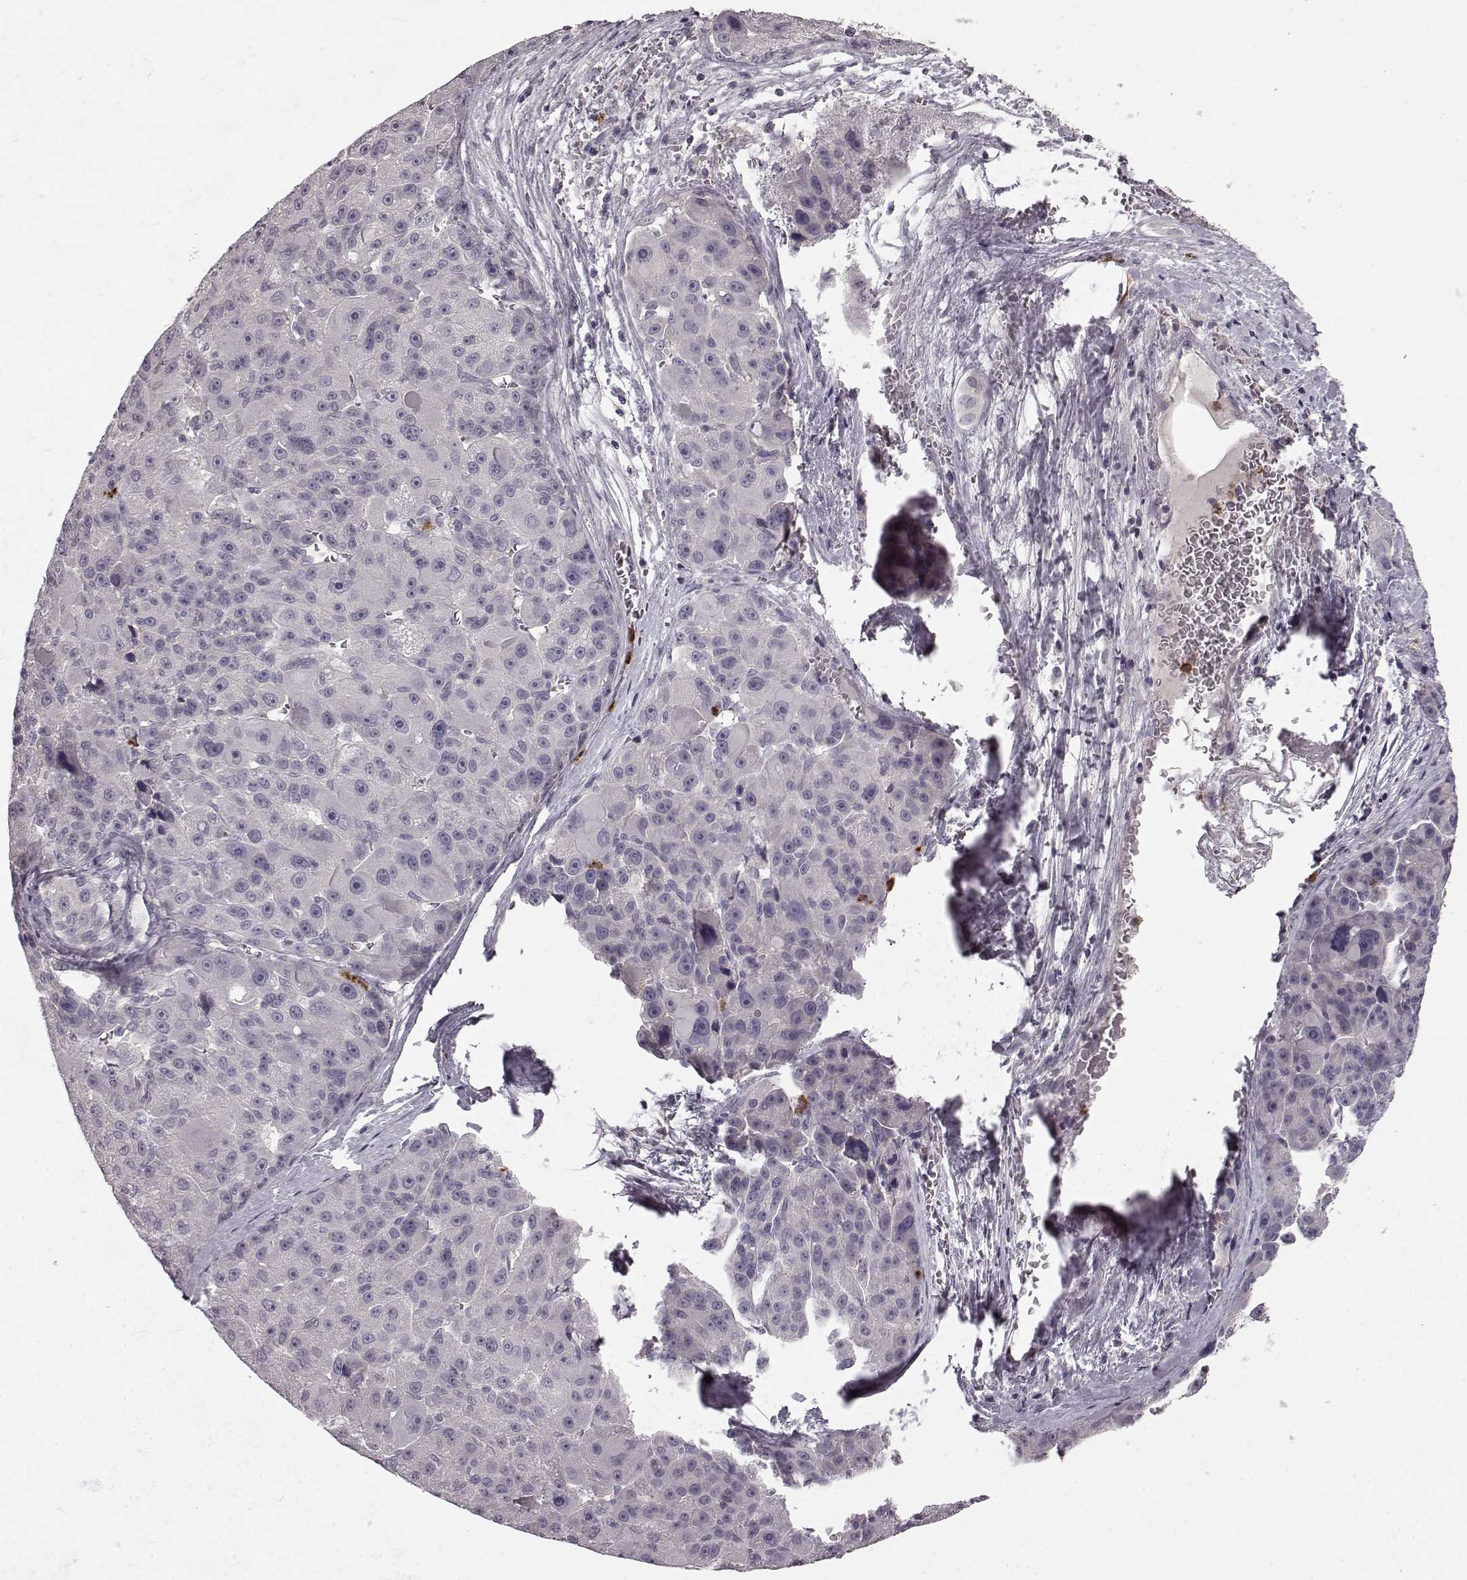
{"staining": {"intensity": "negative", "quantity": "none", "location": "none"}, "tissue": "liver cancer", "cell_type": "Tumor cells", "image_type": "cancer", "snomed": [{"axis": "morphology", "description": "Carcinoma, Hepatocellular, NOS"}, {"axis": "topography", "description": "Liver"}], "caption": "The photomicrograph exhibits no significant expression in tumor cells of liver cancer (hepatocellular carcinoma).", "gene": "CHIT1", "patient": {"sex": "male", "age": 76}}